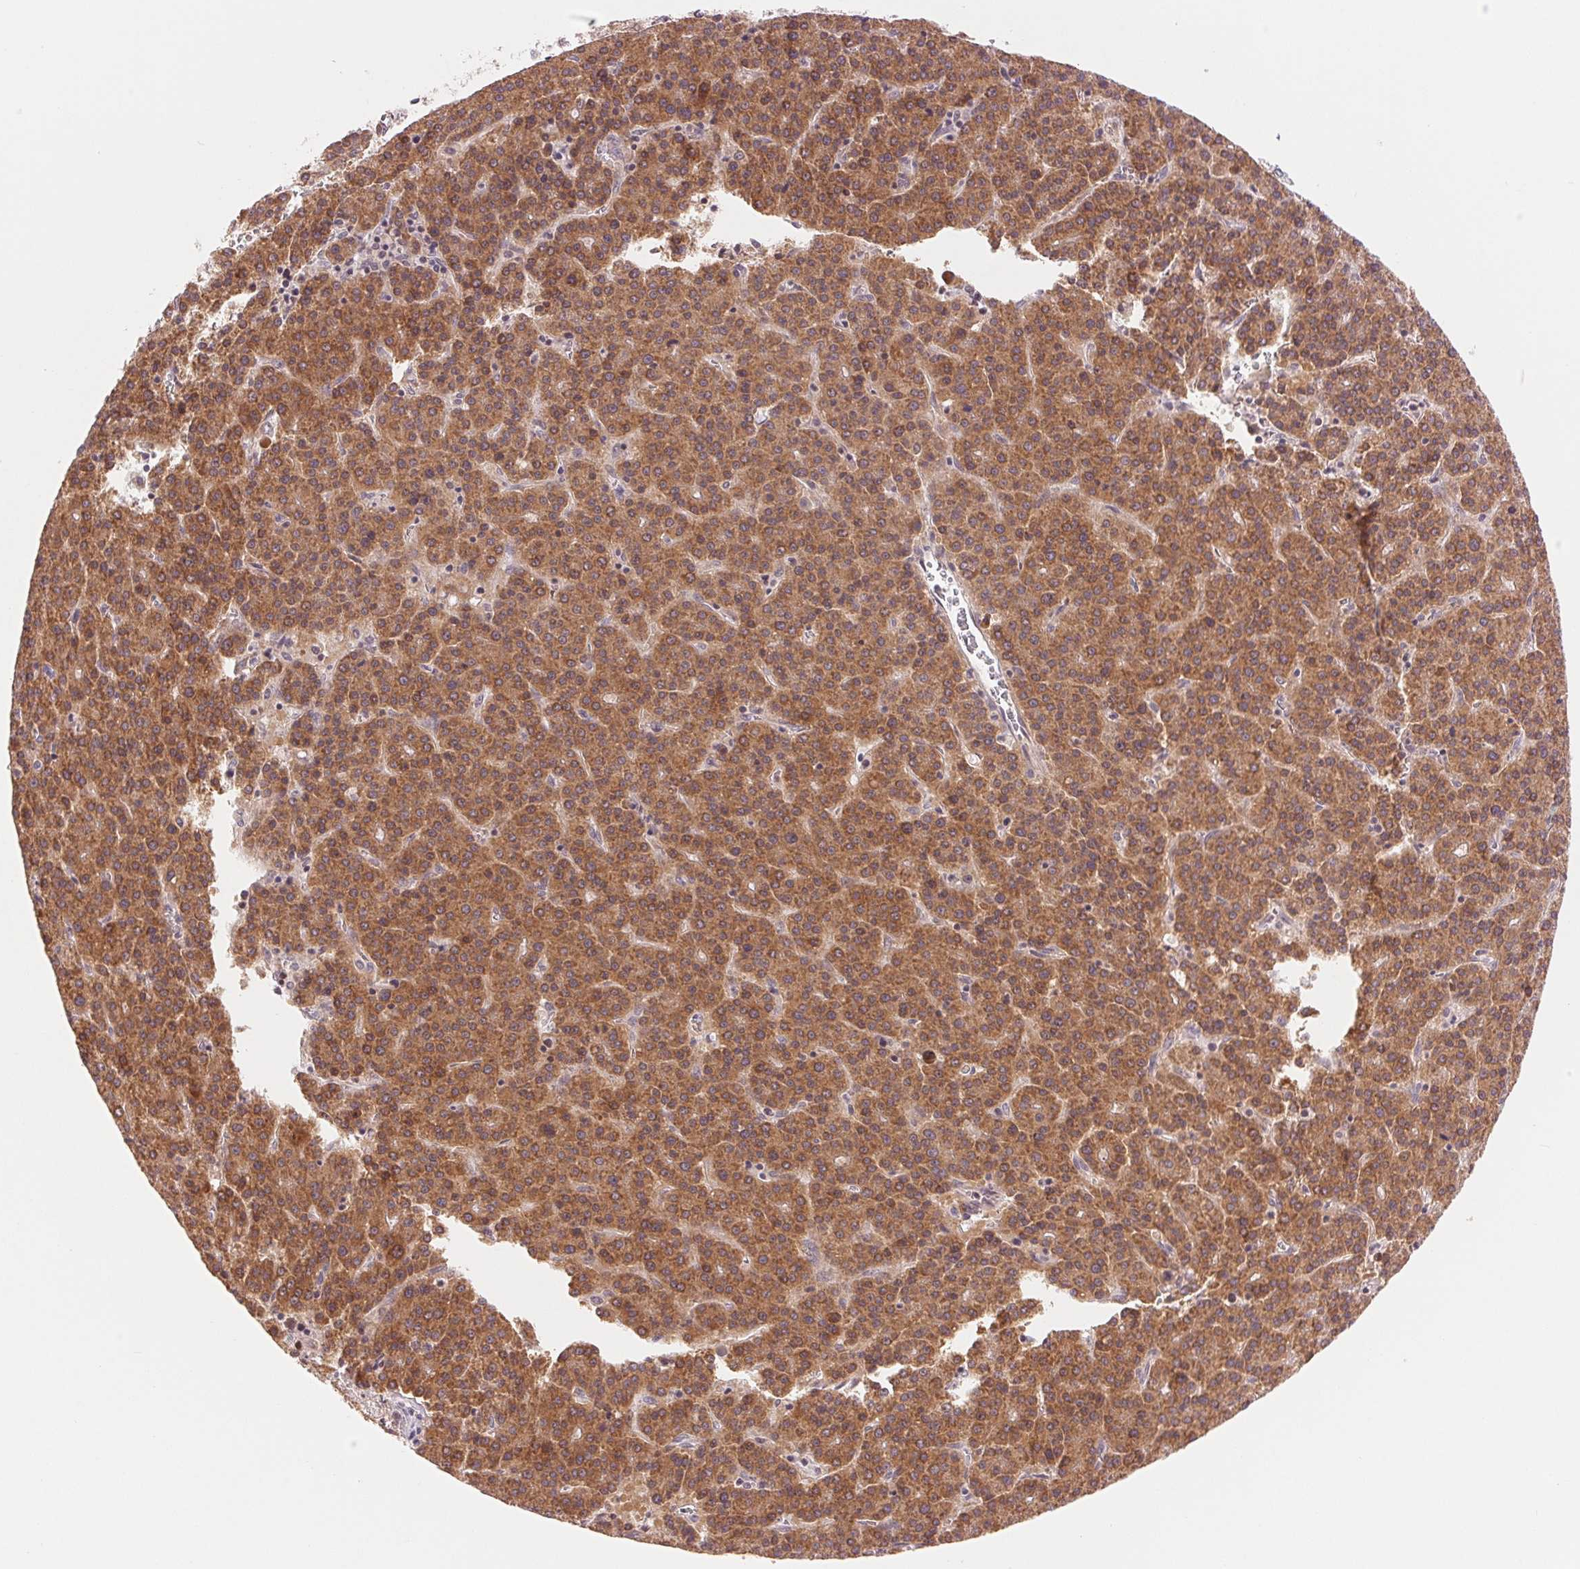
{"staining": {"intensity": "strong", "quantity": ">75%", "location": "cytoplasmic/membranous"}, "tissue": "liver cancer", "cell_type": "Tumor cells", "image_type": "cancer", "snomed": [{"axis": "morphology", "description": "Carcinoma, Hepatocellular, NOS"}, {"axis": "topography", "description": "Liver"}], "caption": "Liver cancer (hepatocellular carcinoma) stained for a protein (brown) demonstrates strong cytoplasmic/membranous positive expression in approximately >75% of tumor cells.", "gene": "TECR", "patient": {"sex": "female", "age": 58}}